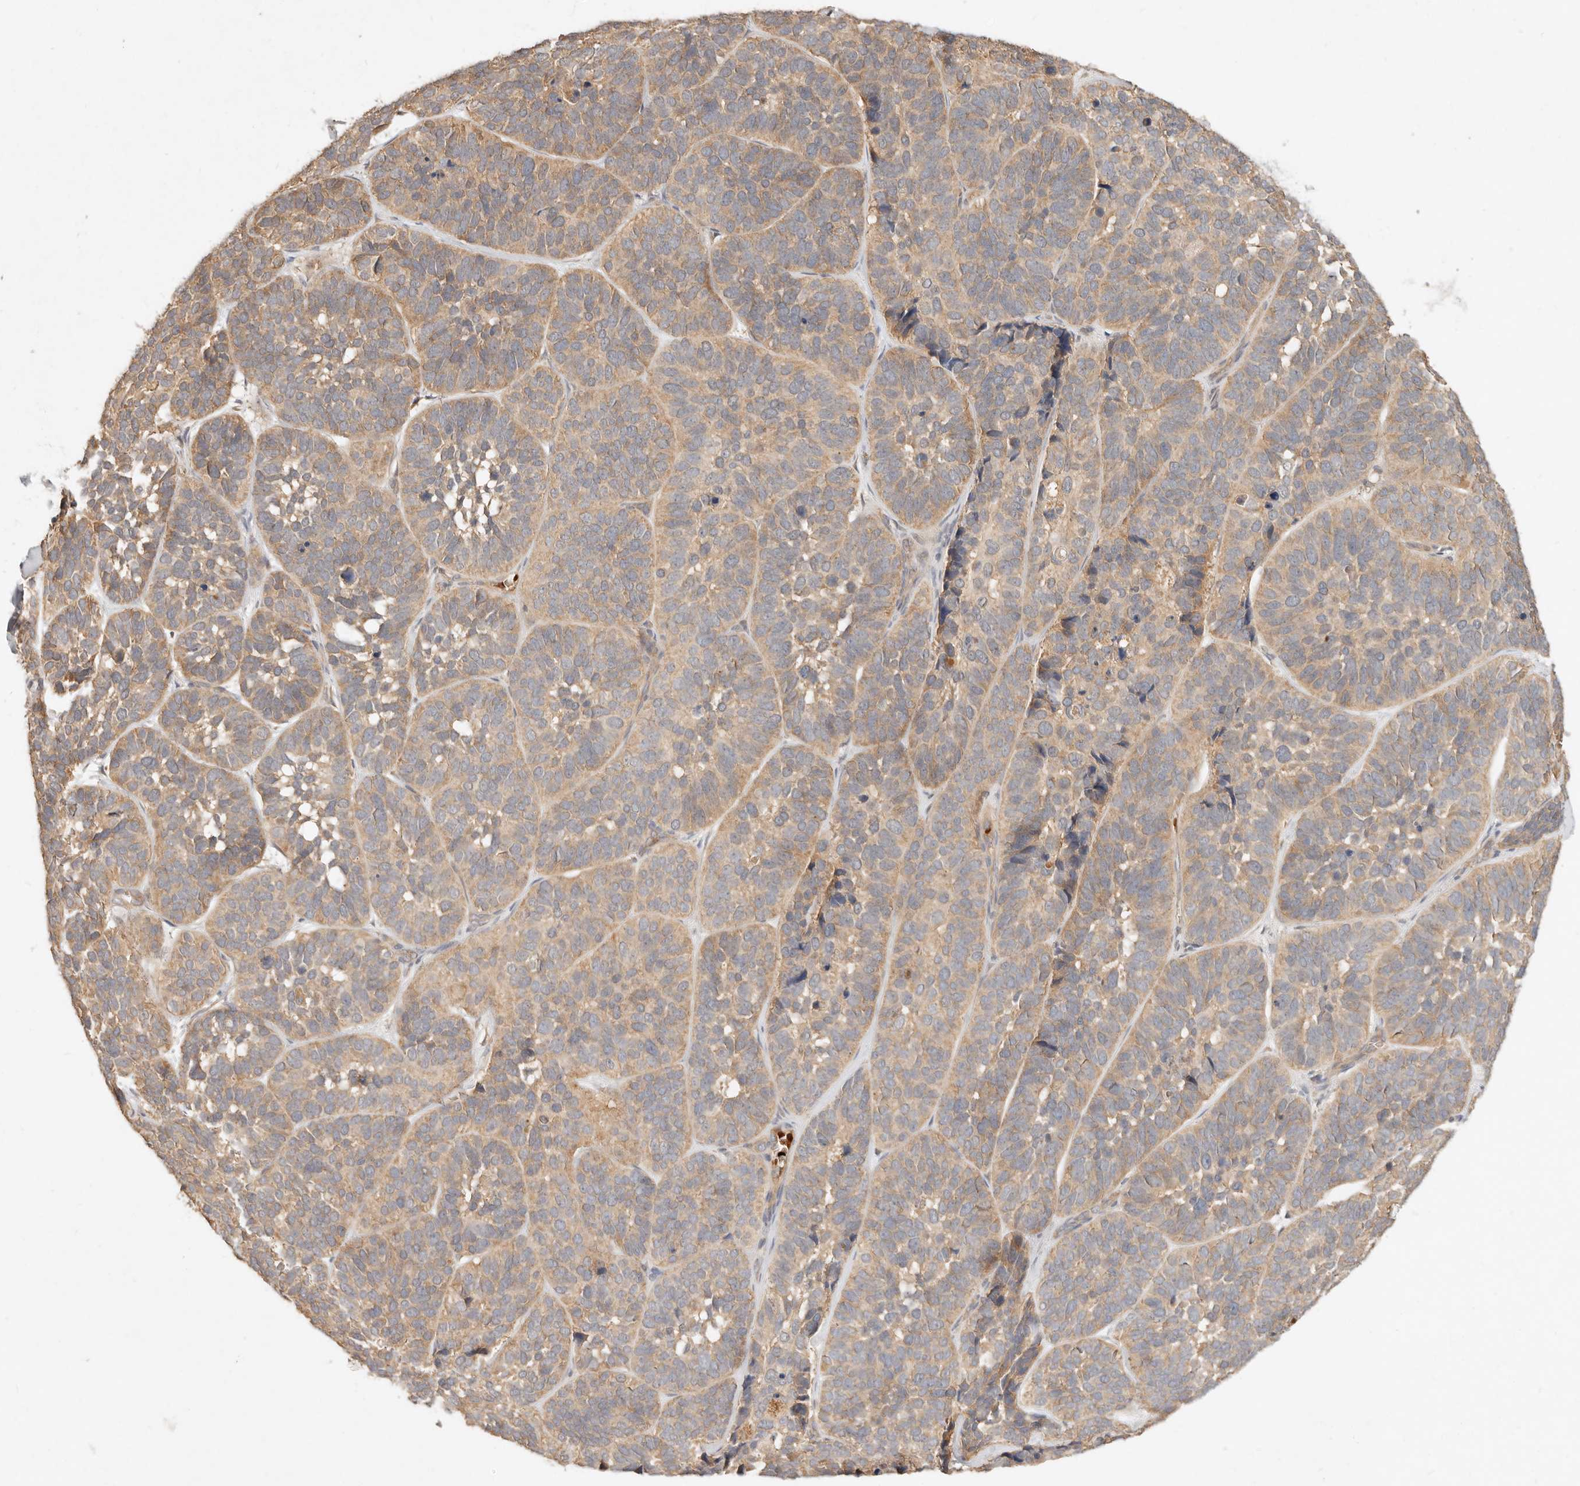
{"staining": {"intensity": "weak", "quantity": "25%-75%", "location": "cytoplasmic/membranous"}, "tissue": "skin cancer", "cell_type": "Tumor cells", "image_type": "cancer", "snomed": [{"axis": "morphology", "description": "Basal cell carcinoma"}, {"axis": "topography", "description": "Skin"}], "caption": "A photomicrograph showing weak cytoplasmic/membranous expression in approximately 25%-75% of tumor cells in skin cancer, as visualized by brown immunohistochemical staining.", "gene": "FREM2", "patient": {"sex": "male", "age": 62}}